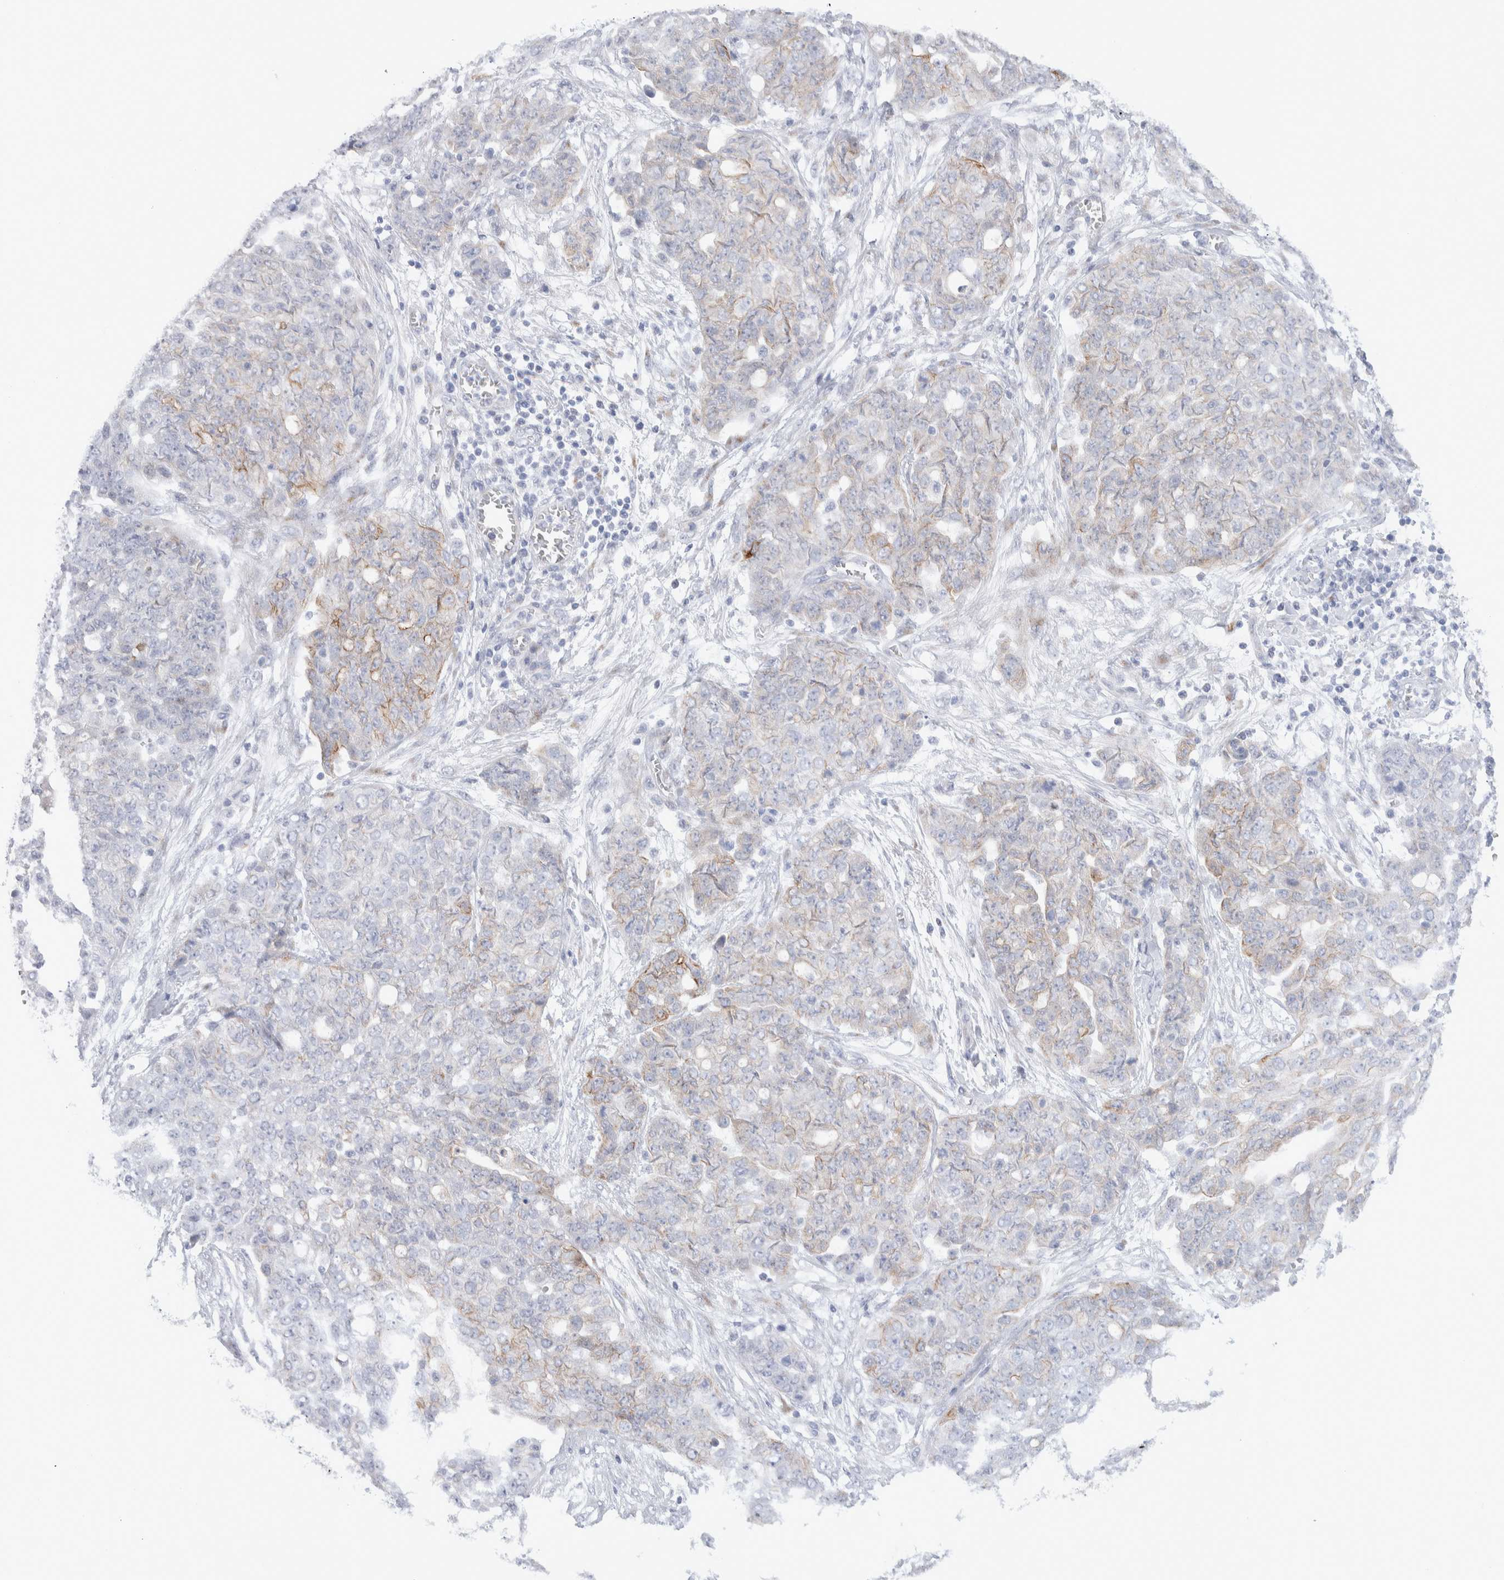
{"staining": {"intensity": "weak", "quantity": "<25%", "location": "cytoplasmic/membranous"}, "tissue": "ovarian cancer", "cell_type": "Tumor cells", "image_type": "cancer", "snomed": [{"axis": "morphology", "description": "Cystadenocarcinoma, serous, NOS"}, {"axis": "topography", "description": "Soft tissue"}, {"axis": "topography", "description": "Ovary"}], "caption": "Tumor cells show no significant staining in serous cystadenocarcinoma (ovarian).", "gene": "C1orf112", "patient": {"sex": "female", "age": 57}}